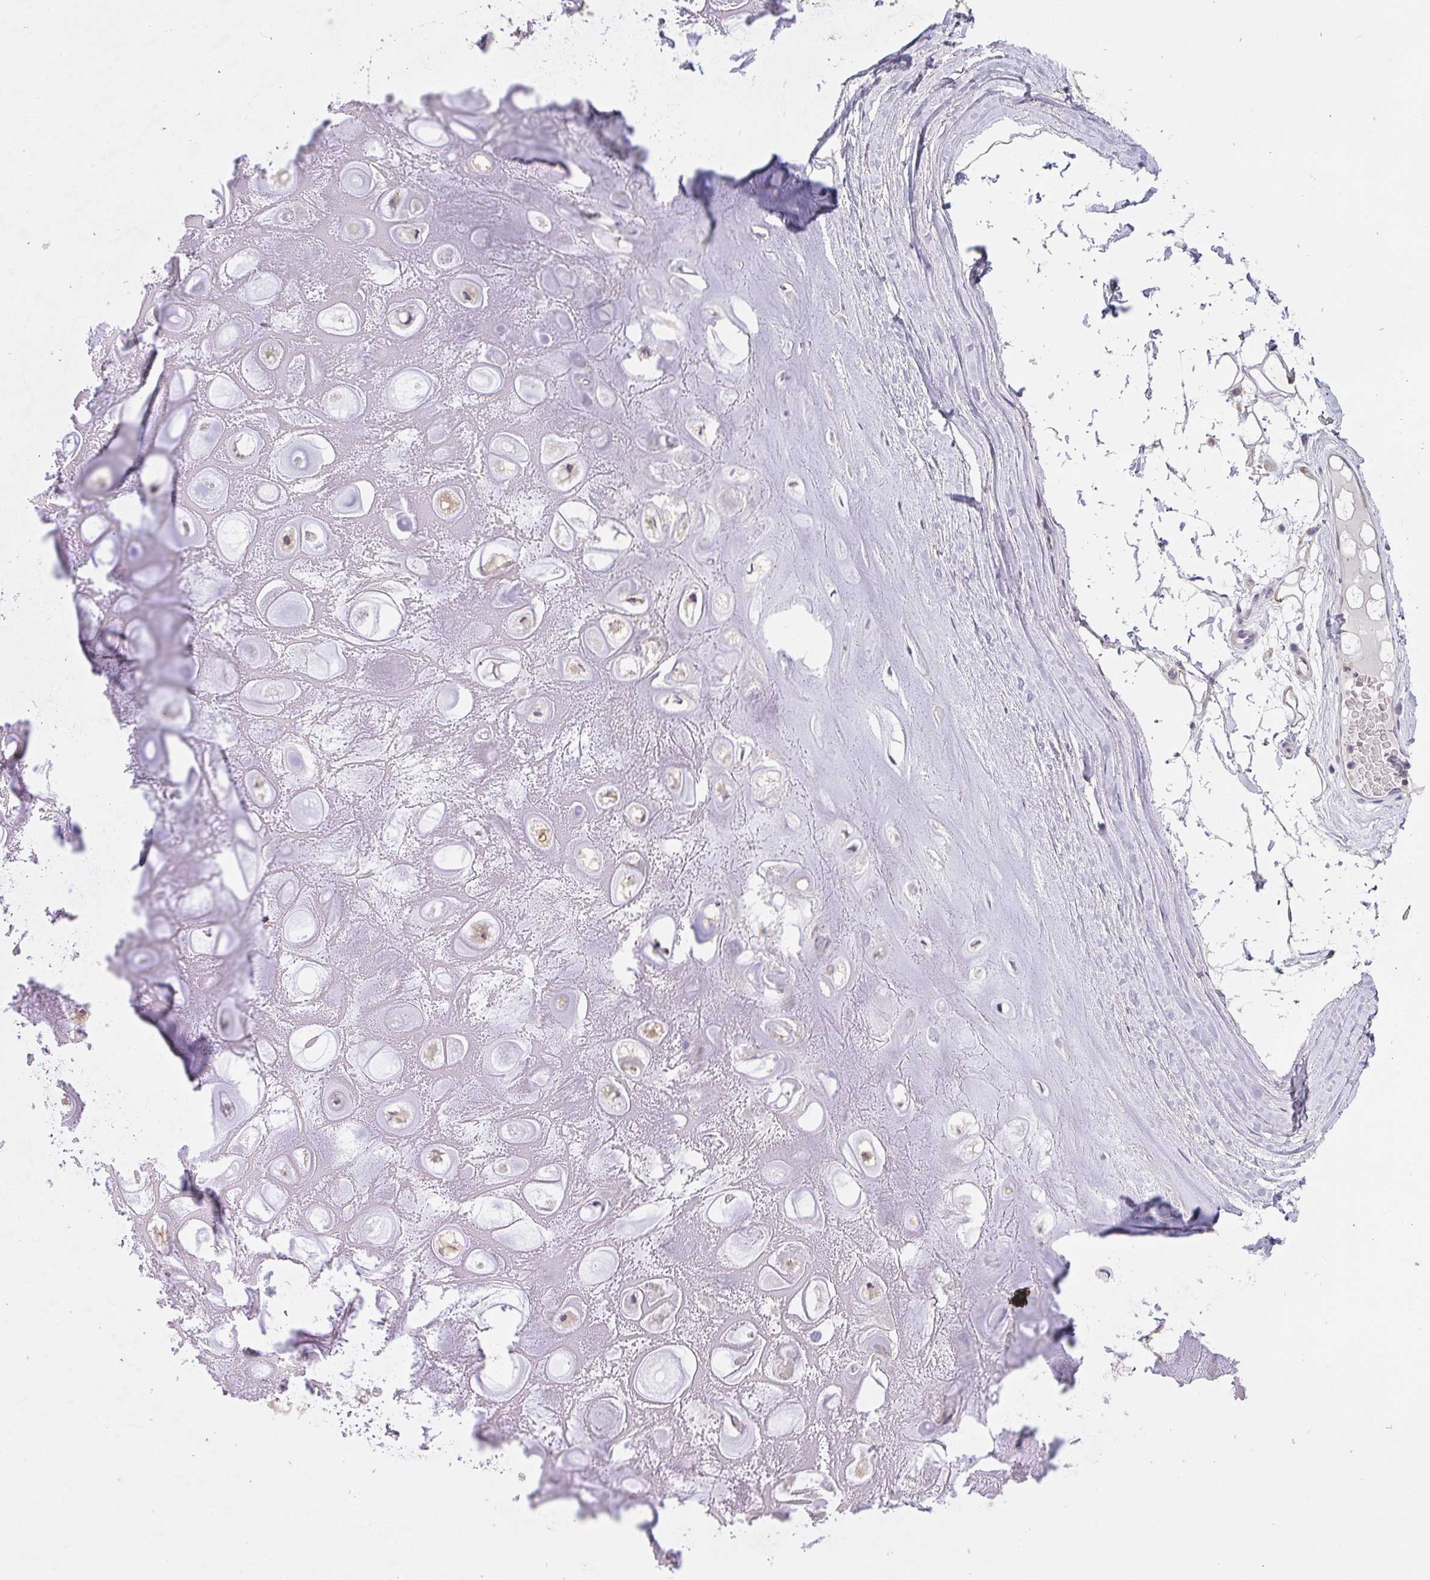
{"staining": {"intensity": "weak", "quantity": "<25%", "location": "cytoplasmic/membranous"}, "tissue": "soft tissue", "cell_type": "Chondrocytes", "image_type": "normal", "snomed": [{"axis": "morphology", "description": "Normal tissue, NOS"}, {"axis": "topography", "description": "Lymph node"}, {"axis": "topography", "description": "Cartilage tissue"}, {"axis": "topography", "description": "Nasopharynx"}], "caption": "Immunohistochemistry image of unremarkable soft tissue: soft tissue stained with DAB shows no significant protein positivity in chondrocytes.", "gene": "TMEM219", "patient": {"sex": "male", "age": 63}}